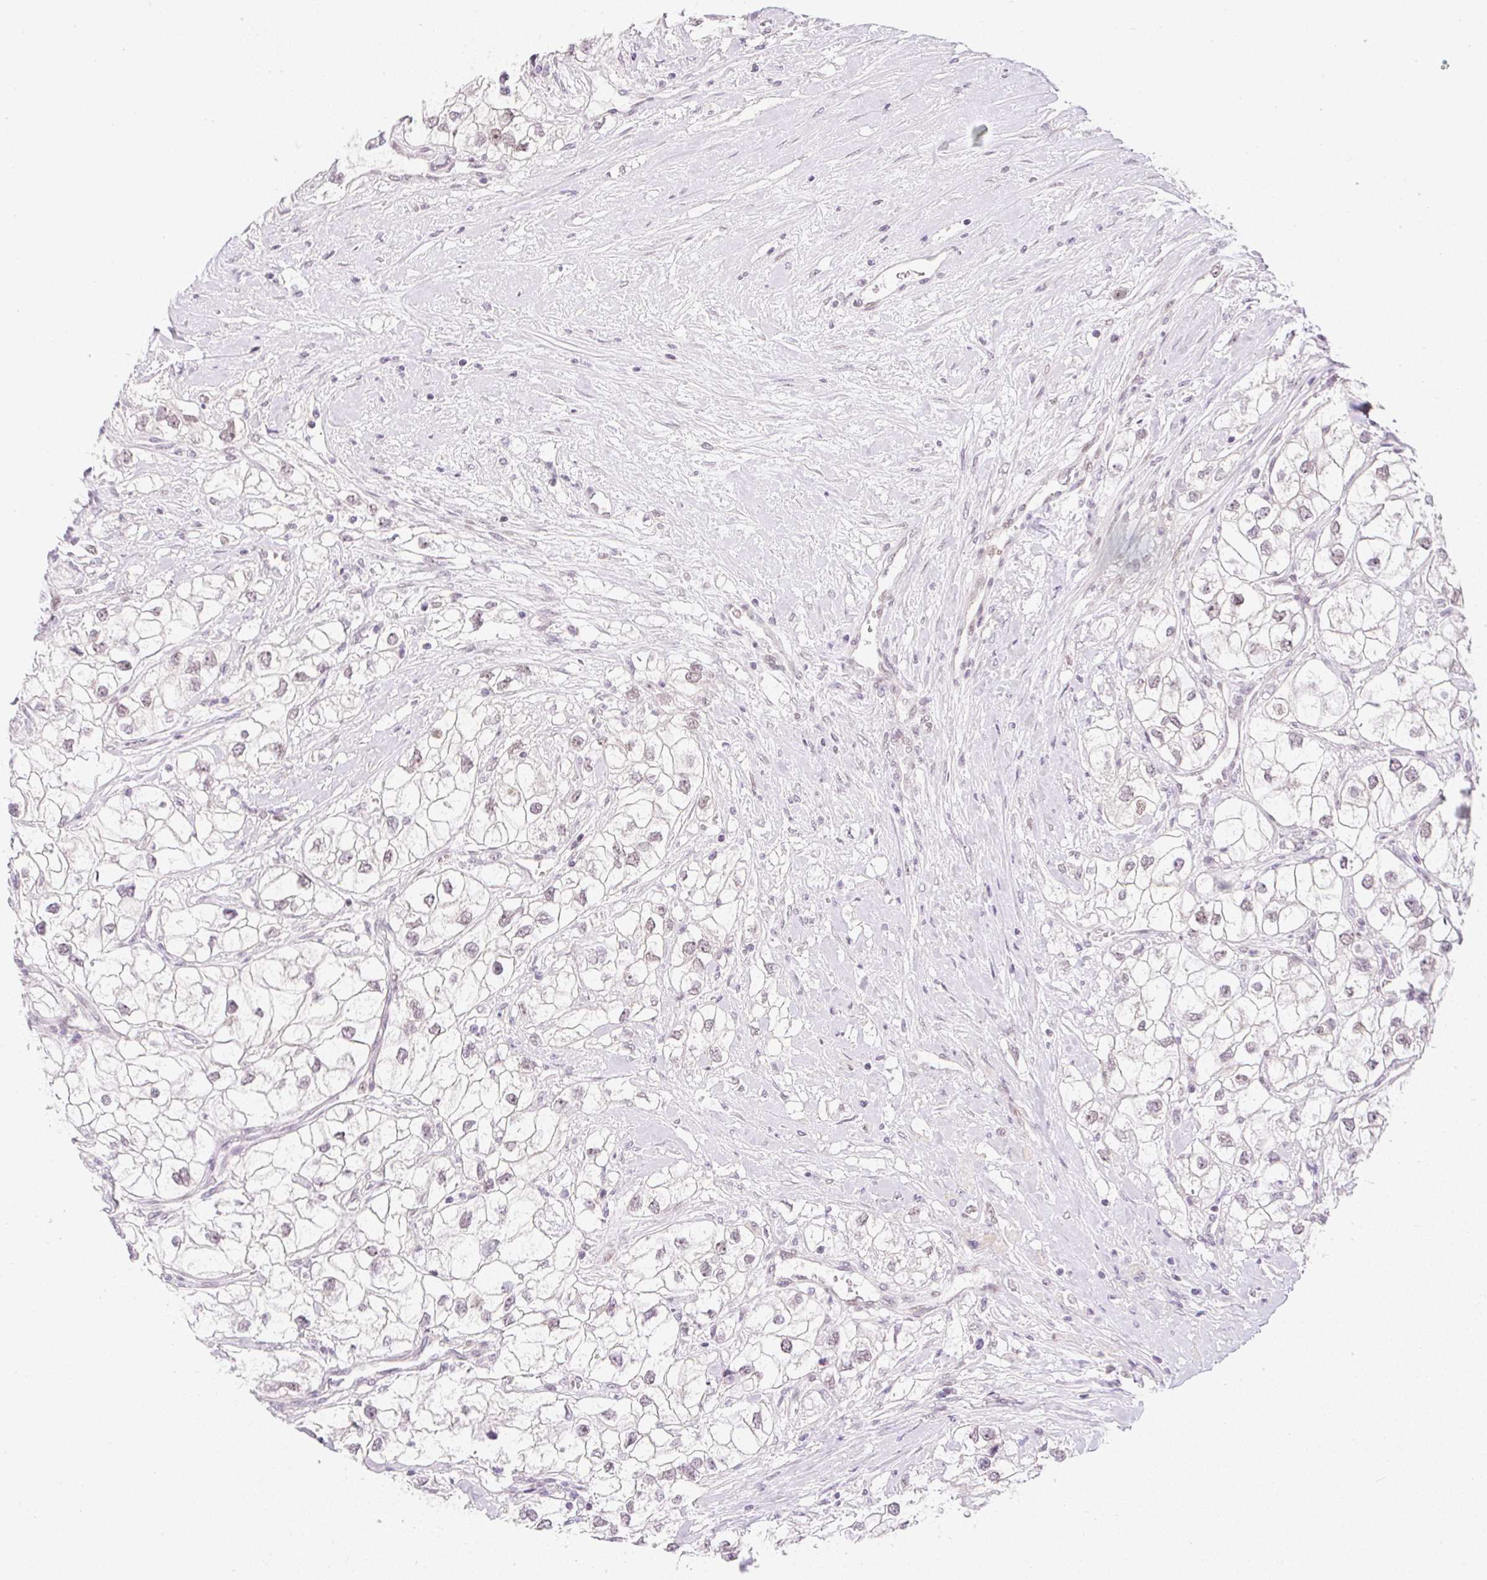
{"staining": {"intensity": "weak", "quantity": ">75%", "location": "nuclear"}, "tissue": "renal cancer", "cell_type": "Tumor cells", "image_type": "cancer", "snomed": [{"axis": "morphology", "description": "Adenocarcinoma, NOS"}, {"axis": "topography", "description": "Kidney"}], "caption": "Brown immunohistochemical staining in human adenocarcinoma (renal) shows weak nuclear staining in approximately >75% of tumor cells. Using DAB (3,3'-diaminobenzidine) (brown) and hematoxylin (blue) stains, captured at high magnification using brightfield microscopy.", "gene": "DPPA4", "patient": {"sex": "male", "age": 59}}